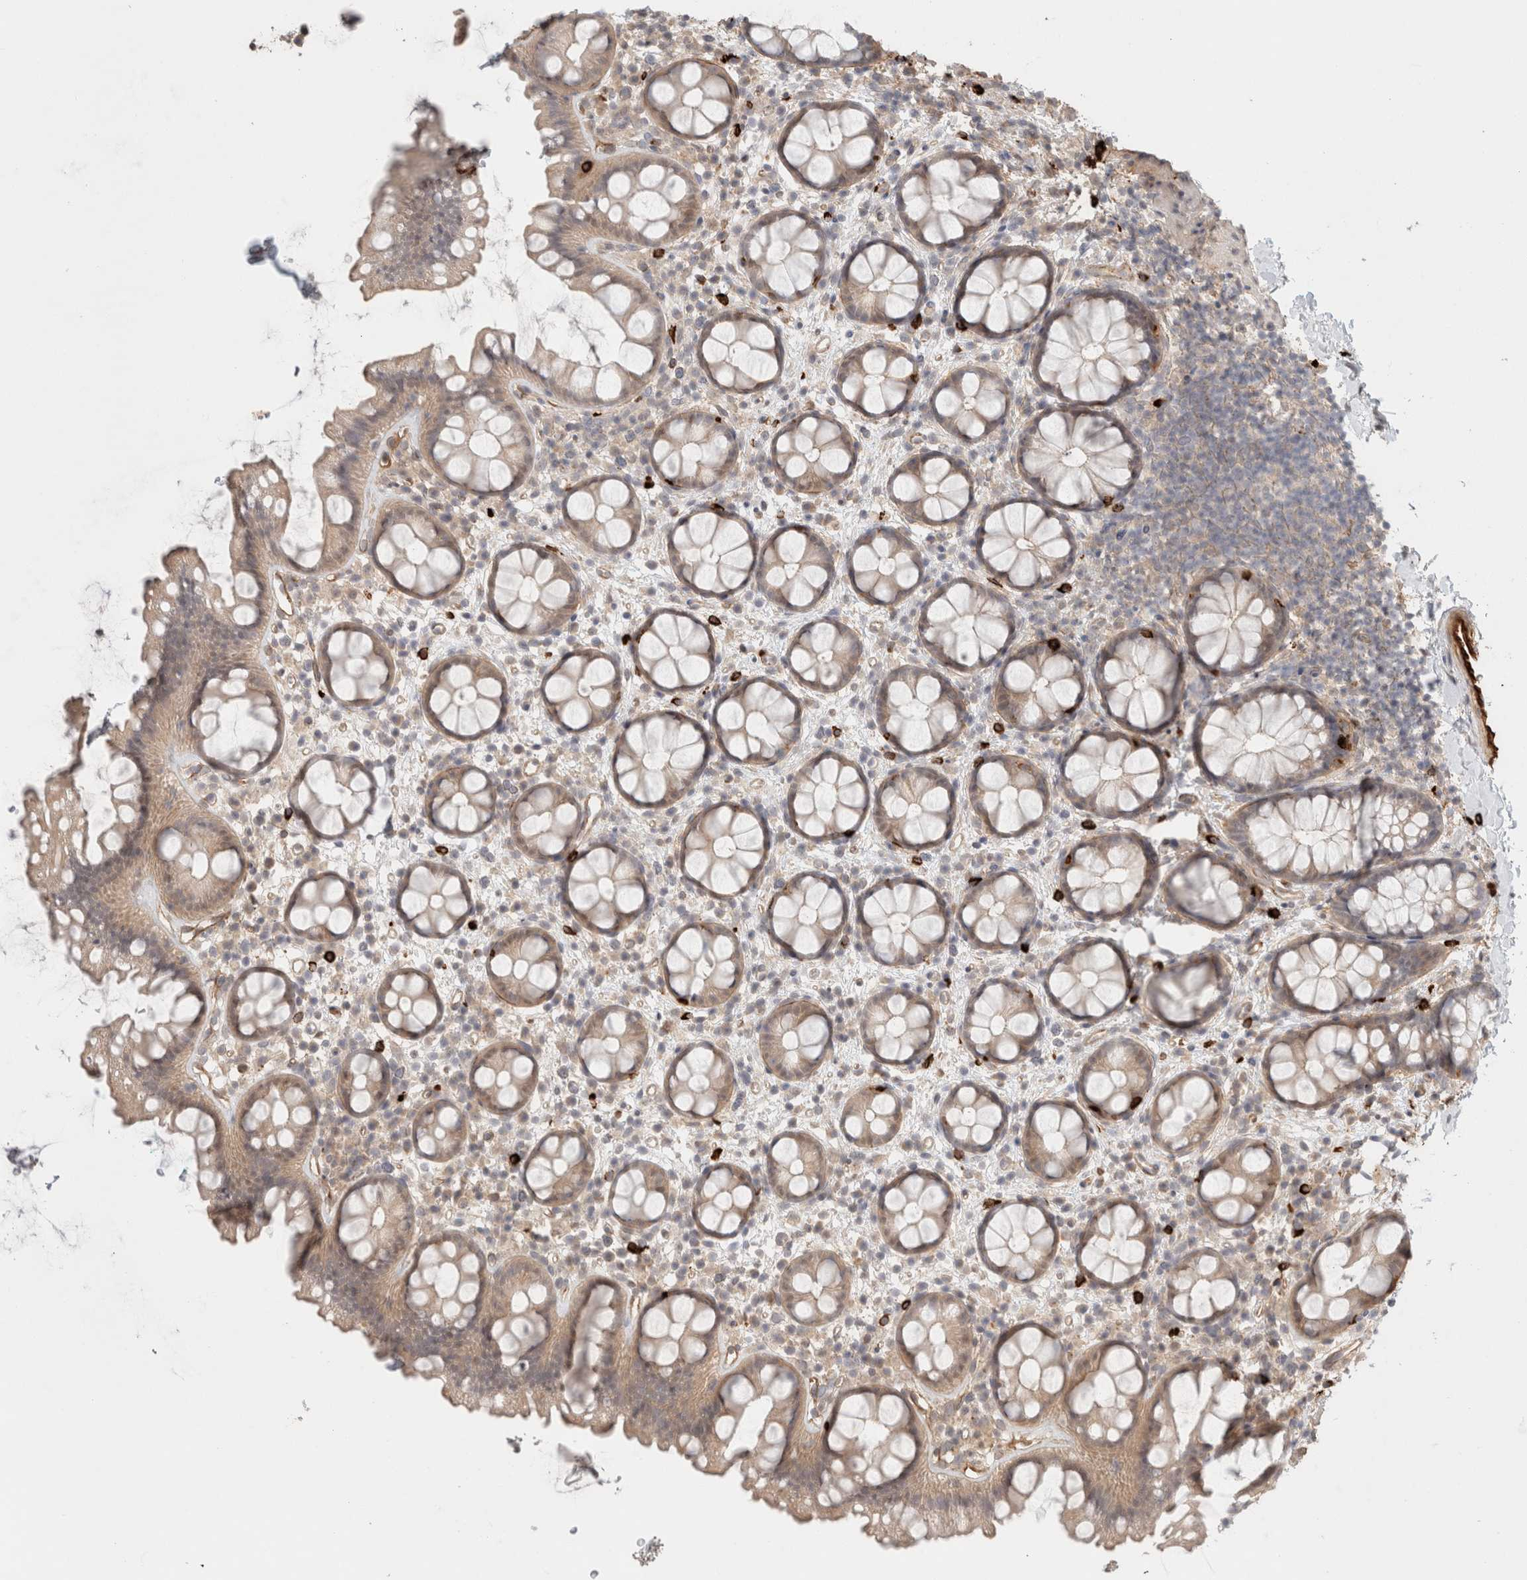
{"staining": {"intensity": "weak", "quantity": ">75%", "location": "cytoplasmic/membranous"}, "tissue": "rectum", "cell_type": "Glandular cells", "image_type": "normal", "snomed": [{"axis": "morphology", "description": "Normal tissue, NOS"}, {"axis": "topography", "description": "Rectum"}], "caption": "Unremarkable rectum displays weak cytoplasmic/membranous positivity in about >75% of glandular cells, visualized by immunohistochemistry. The protein of interest is stained brown, and the nuclei are stained in blue (DAB IHC with brightfield microscopy, high magnification).", "gene": "HSPG2", "patient": {"sex": "female", "age": 65}}